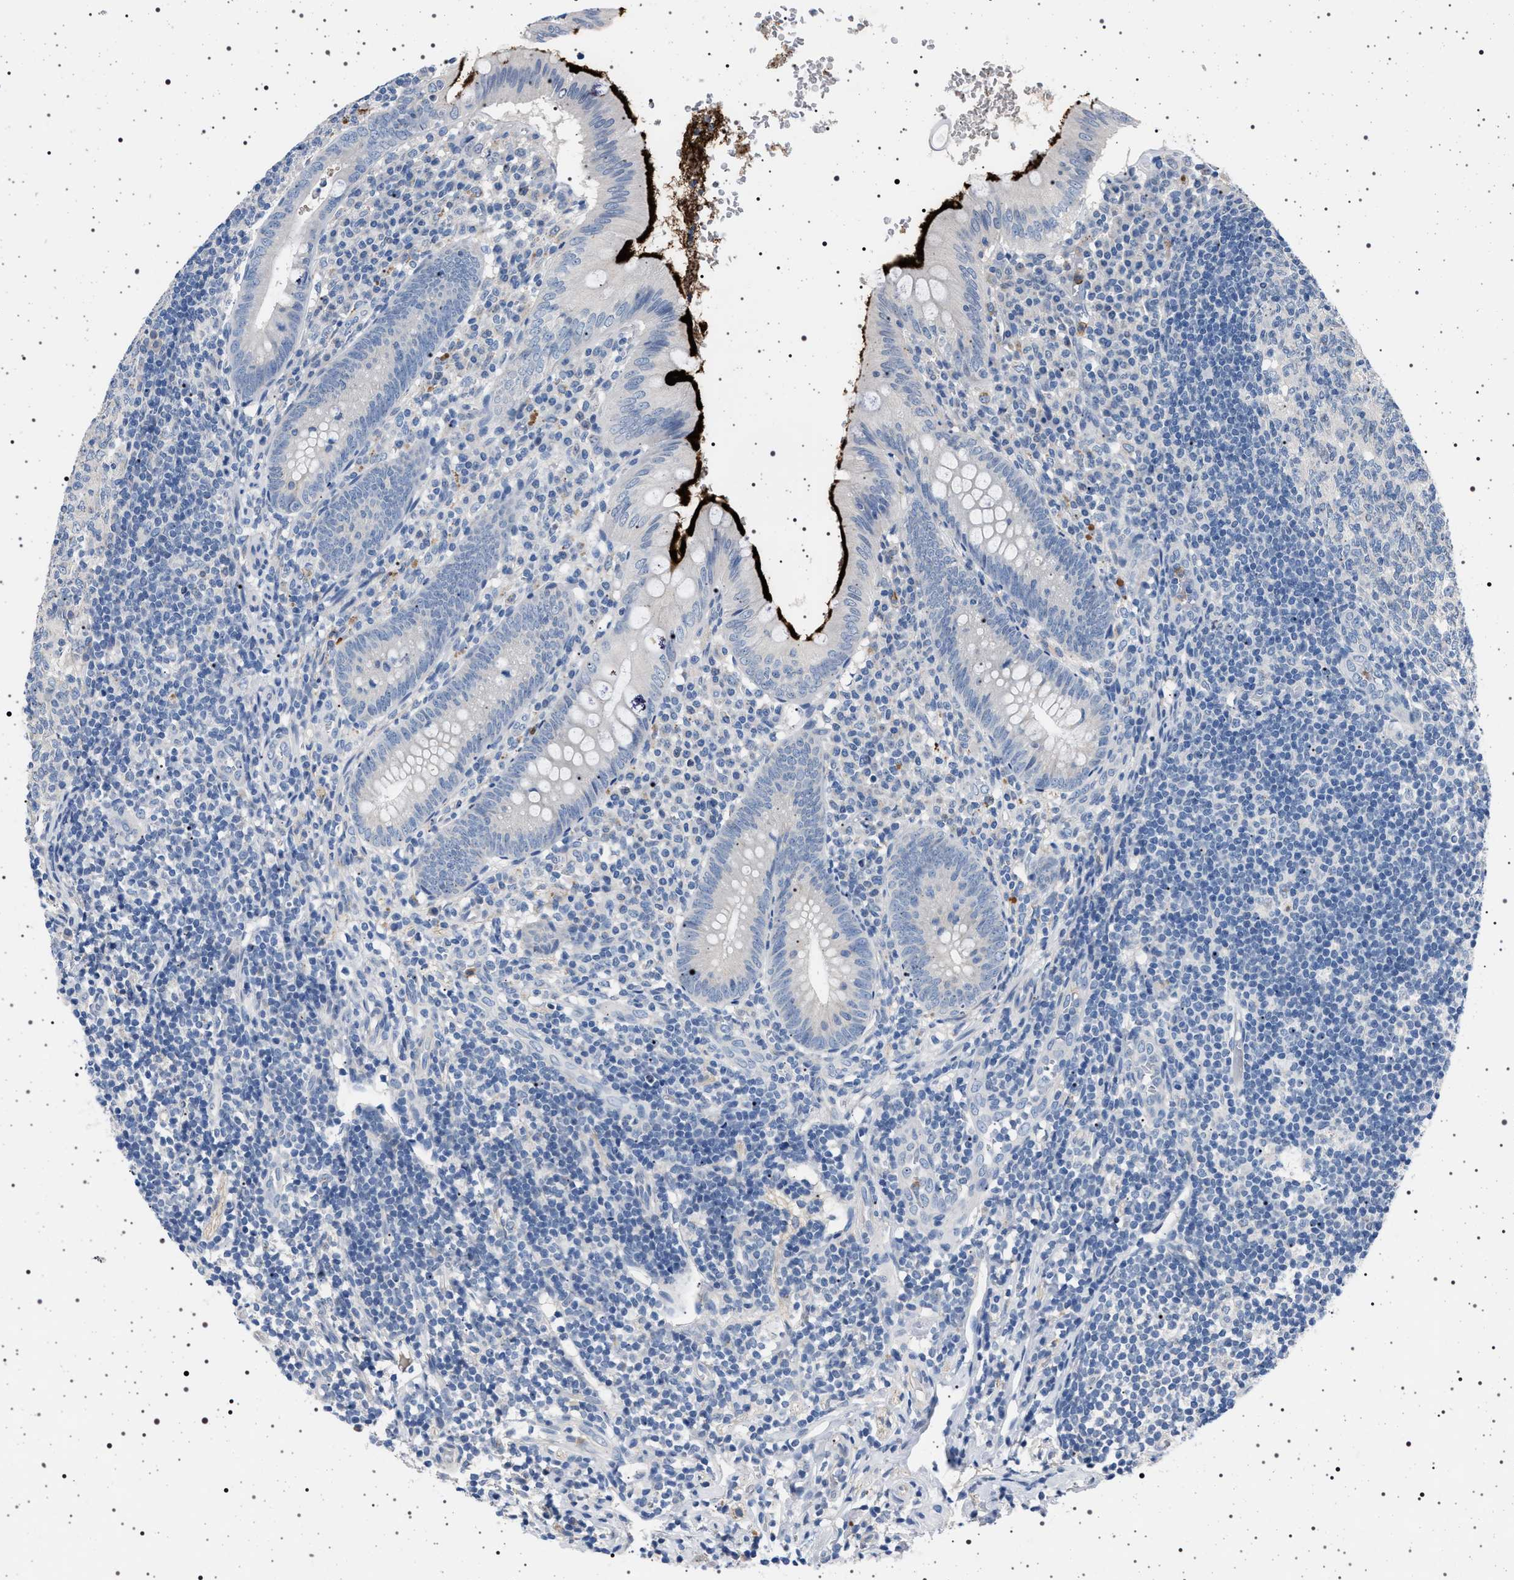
{"staining": {"intensity": "negative", "quantity": "none", "location": "none"}, "tissue": "appendix", "cell_type": "Glandular cells", "image_type": "normal", "snomed": [{"axis": "morphology", "description": "Normal tissue, NOS"}, {"axis": "topography", "description": "Appendix"}], "caption": "A high-resolution micrograph shows immunohistochemistry staining of unremarkable appendix, which shows no significant expression in glandular cells.", "gene": "NAT9", "patient": {"sex": "male", "age": 8}}